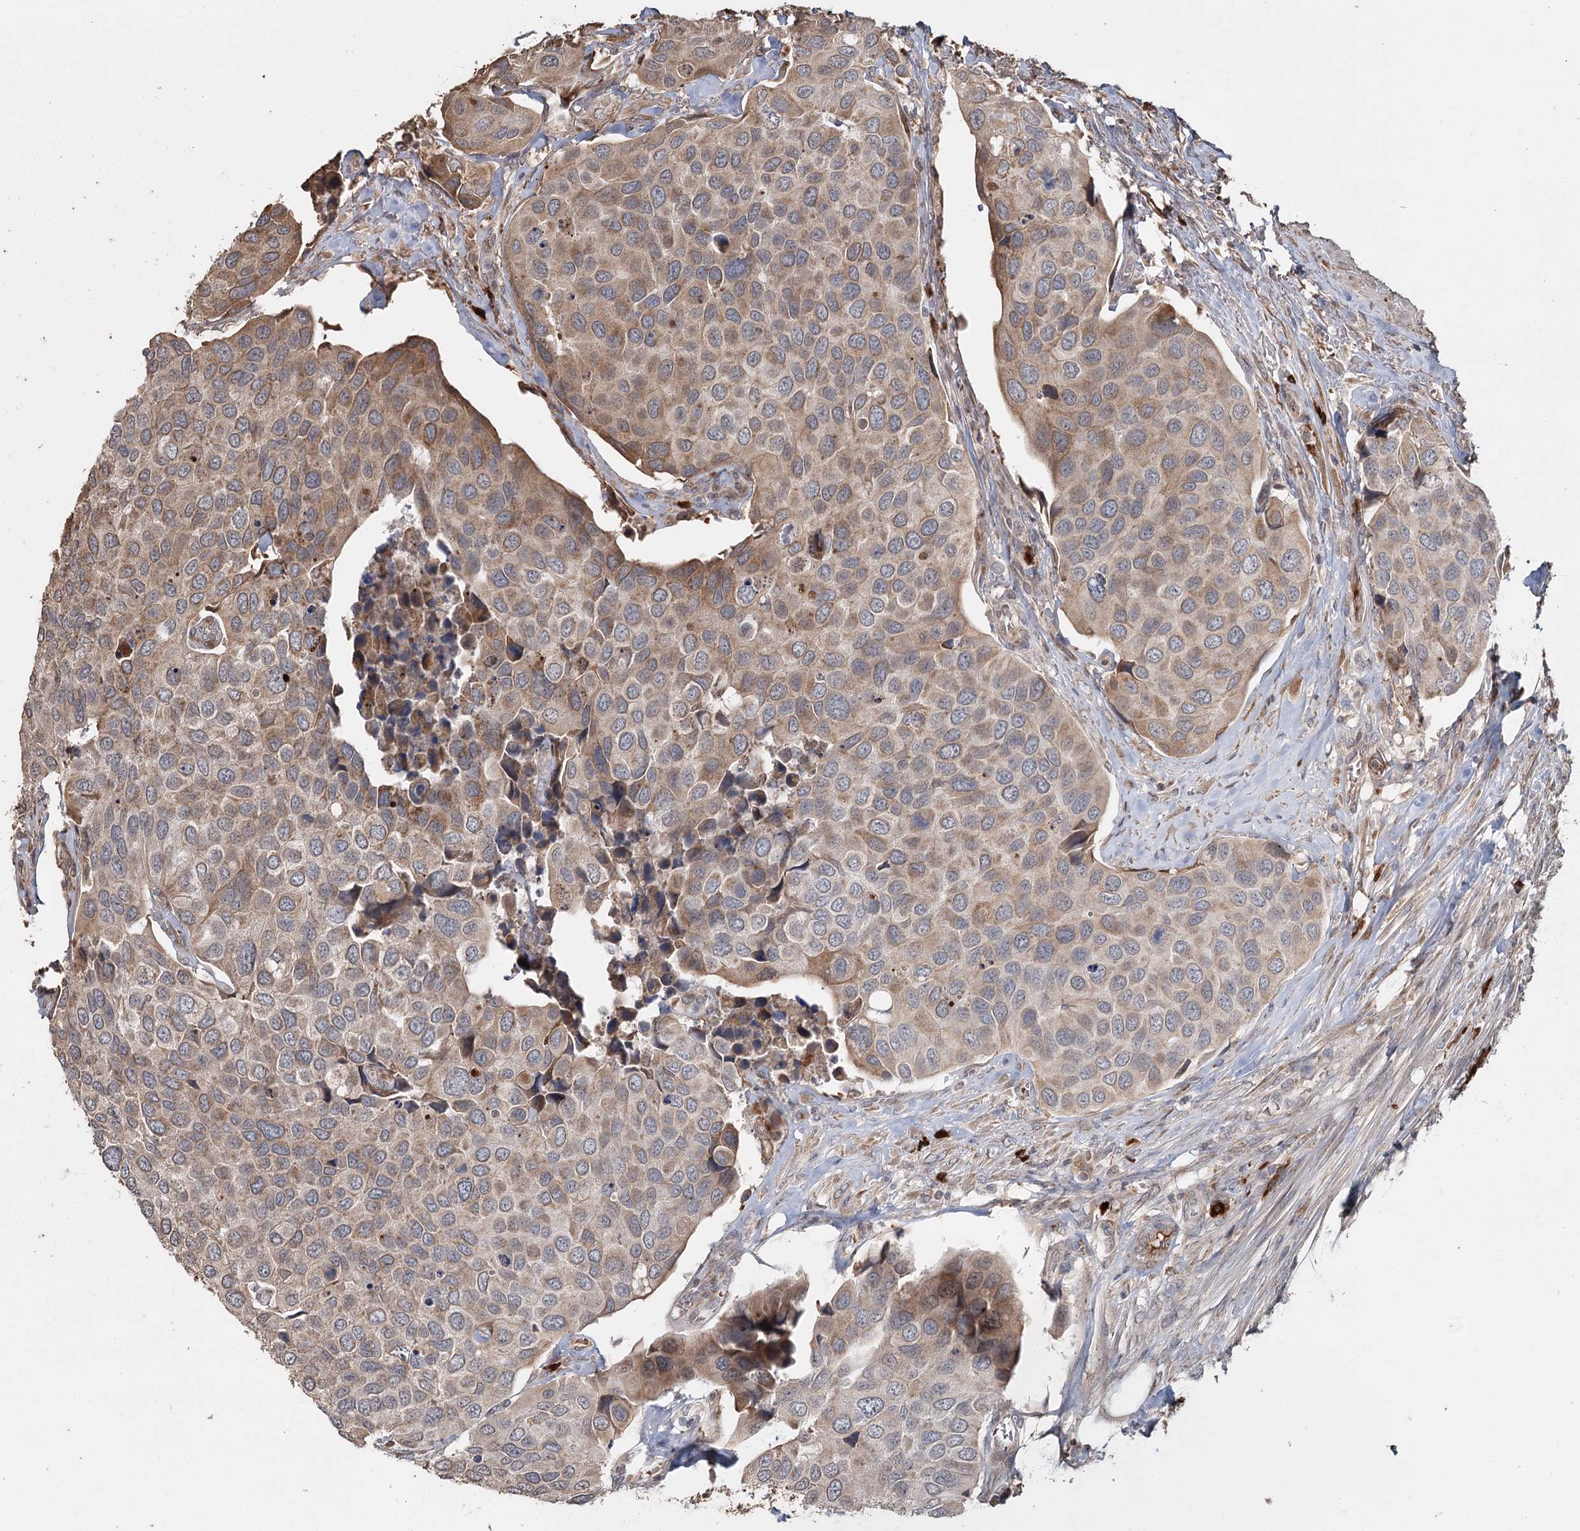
{"staining": {"intensity": "moderate", "quantity": ">75%", "location": "cytoplasmic/membranous"}, "tissue": "urothelial cancer", "cell_type": "Tumor cells", "image_type": "cancer", "snomed": [{"axis": "morphology", "description": "Urothelial carcinoma, High grade"}, {"axis": "topography", "description": "Urinary bladder"}], "caption": "High-magnification brightfield microscopy of high-grade urothelial carcinoma stained with DAB (brown) and counterstained with hematoxylin (blue). tumor cells exhibit moderate cytoplasmic/membranous positivity is present in approximately>75% of cells. The protein of interest is stained brown, and the nuclei are stained in blue (DAB IHC with brightfield microscopy, high magnification).", "gene": "SYVN1", "patient": {"sex": "male", "age": 74}}